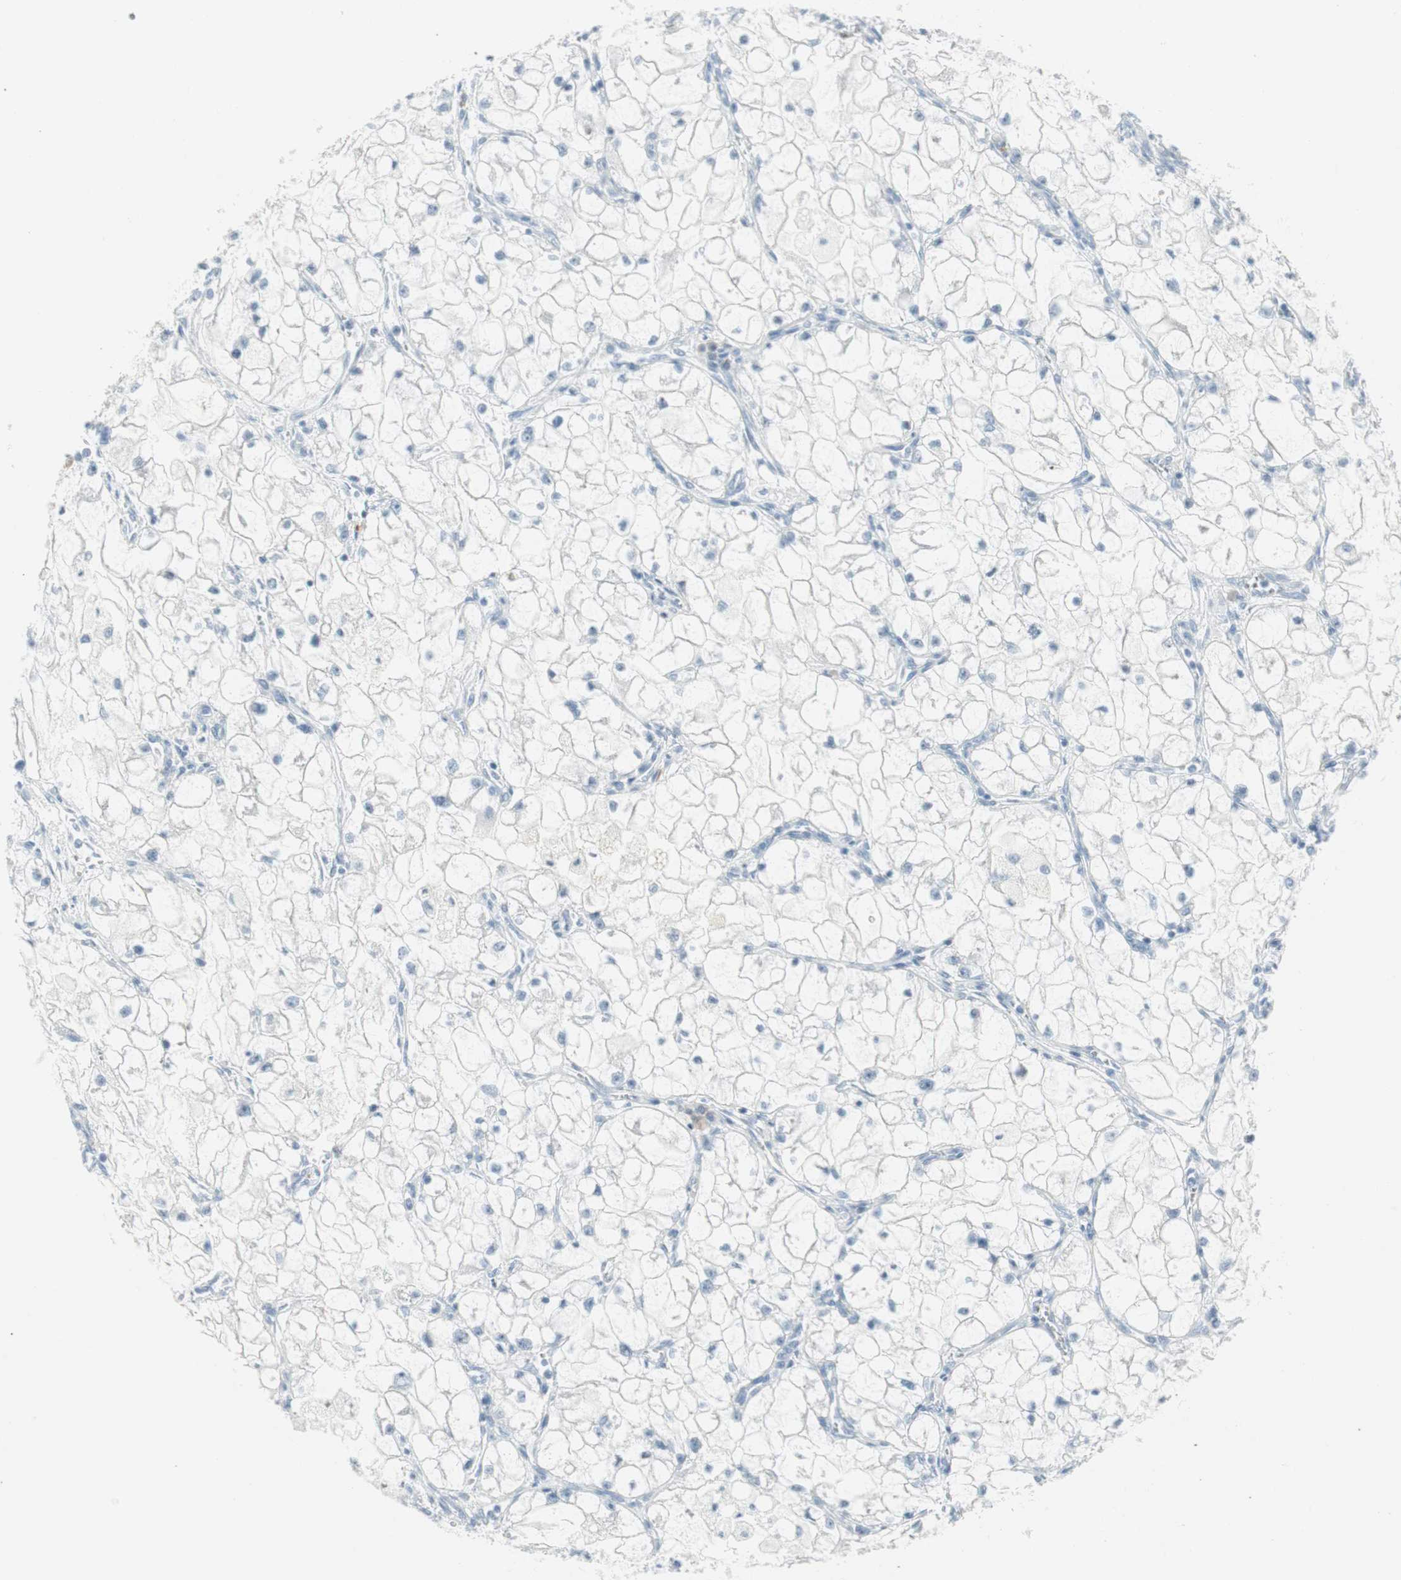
{"staining": {"intensity": "negative", "quantity": "none", "location": "none"}, "tissue": "renal cancer", "cell_type": "Tumor cells", "image_type": "cancer", "snomed": [{"axis": "morphology", "description": "Adenocarcinoma, NOS"}, {"axis": "topography", "description": "Kidney"}], "caption": "Immunohistochemical staining of human renal cancer displays no significant expression in tumor cells. (DAB (3,3'-diaminobenzidine) IHC, high magnification).", "gene": "AGR2", "patient": {"sex": "female", "age": 70}}